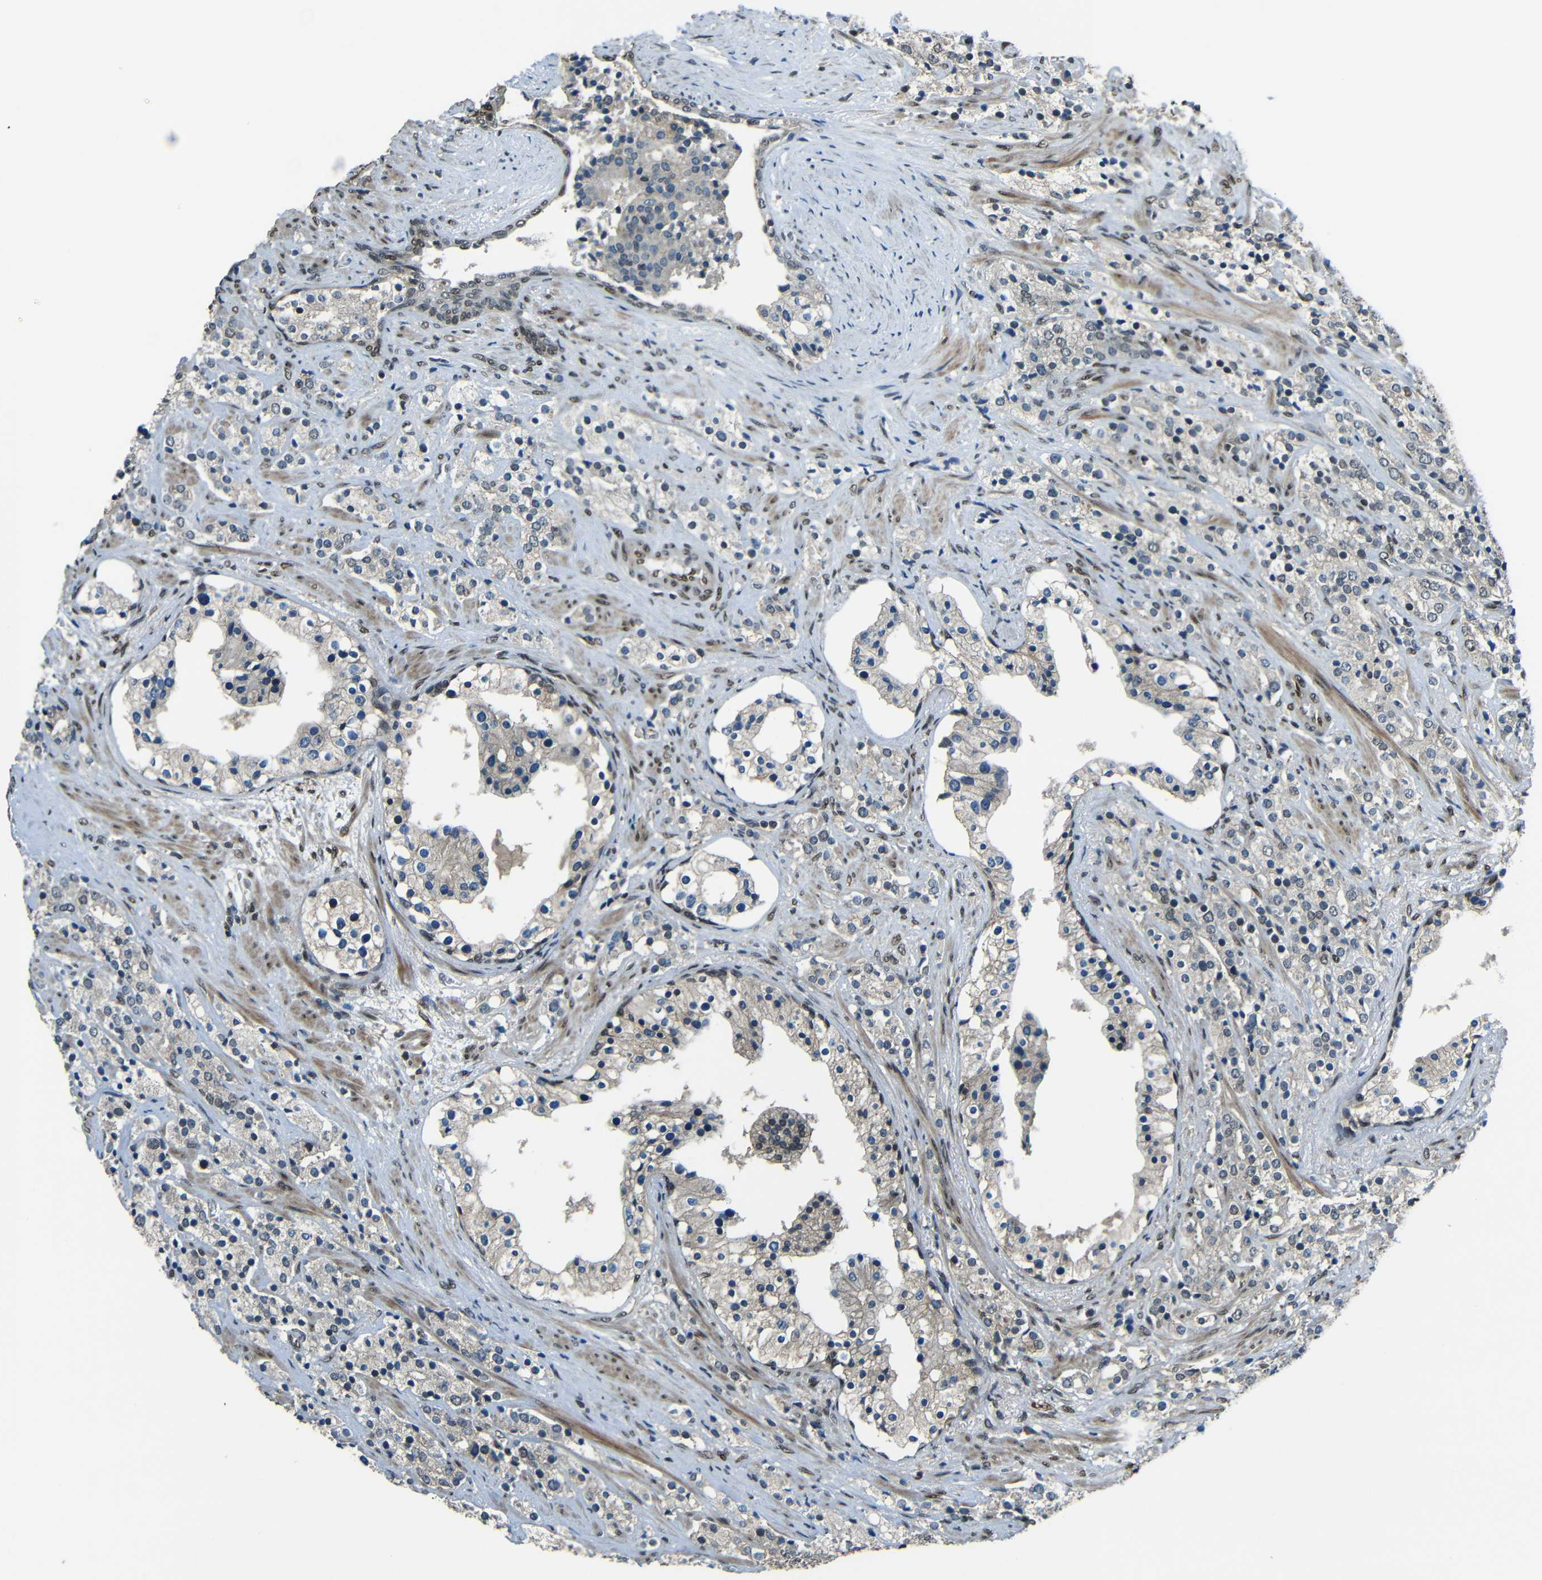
{"staining": {"intensity": "negative", "quantity": "none", "location": "none"}, "tissue": "prostate cancer", "cell_type": "Tumor cells", "image_type": "cancer", "snomed": [{"axis": "morphology", "description": "Adenocarcinoma, High grade"}, {"axis": "topography", "description": "Prostate"}], "caption": "The micrograph displays no staining of tumor cells in adenocarcinoma (high-grade) (prostate). (Immunohistochemistry, brightfield microscopy, high magnification).", "gene": "PSIP1", "patient": {"sex": "male", "age": 71}}